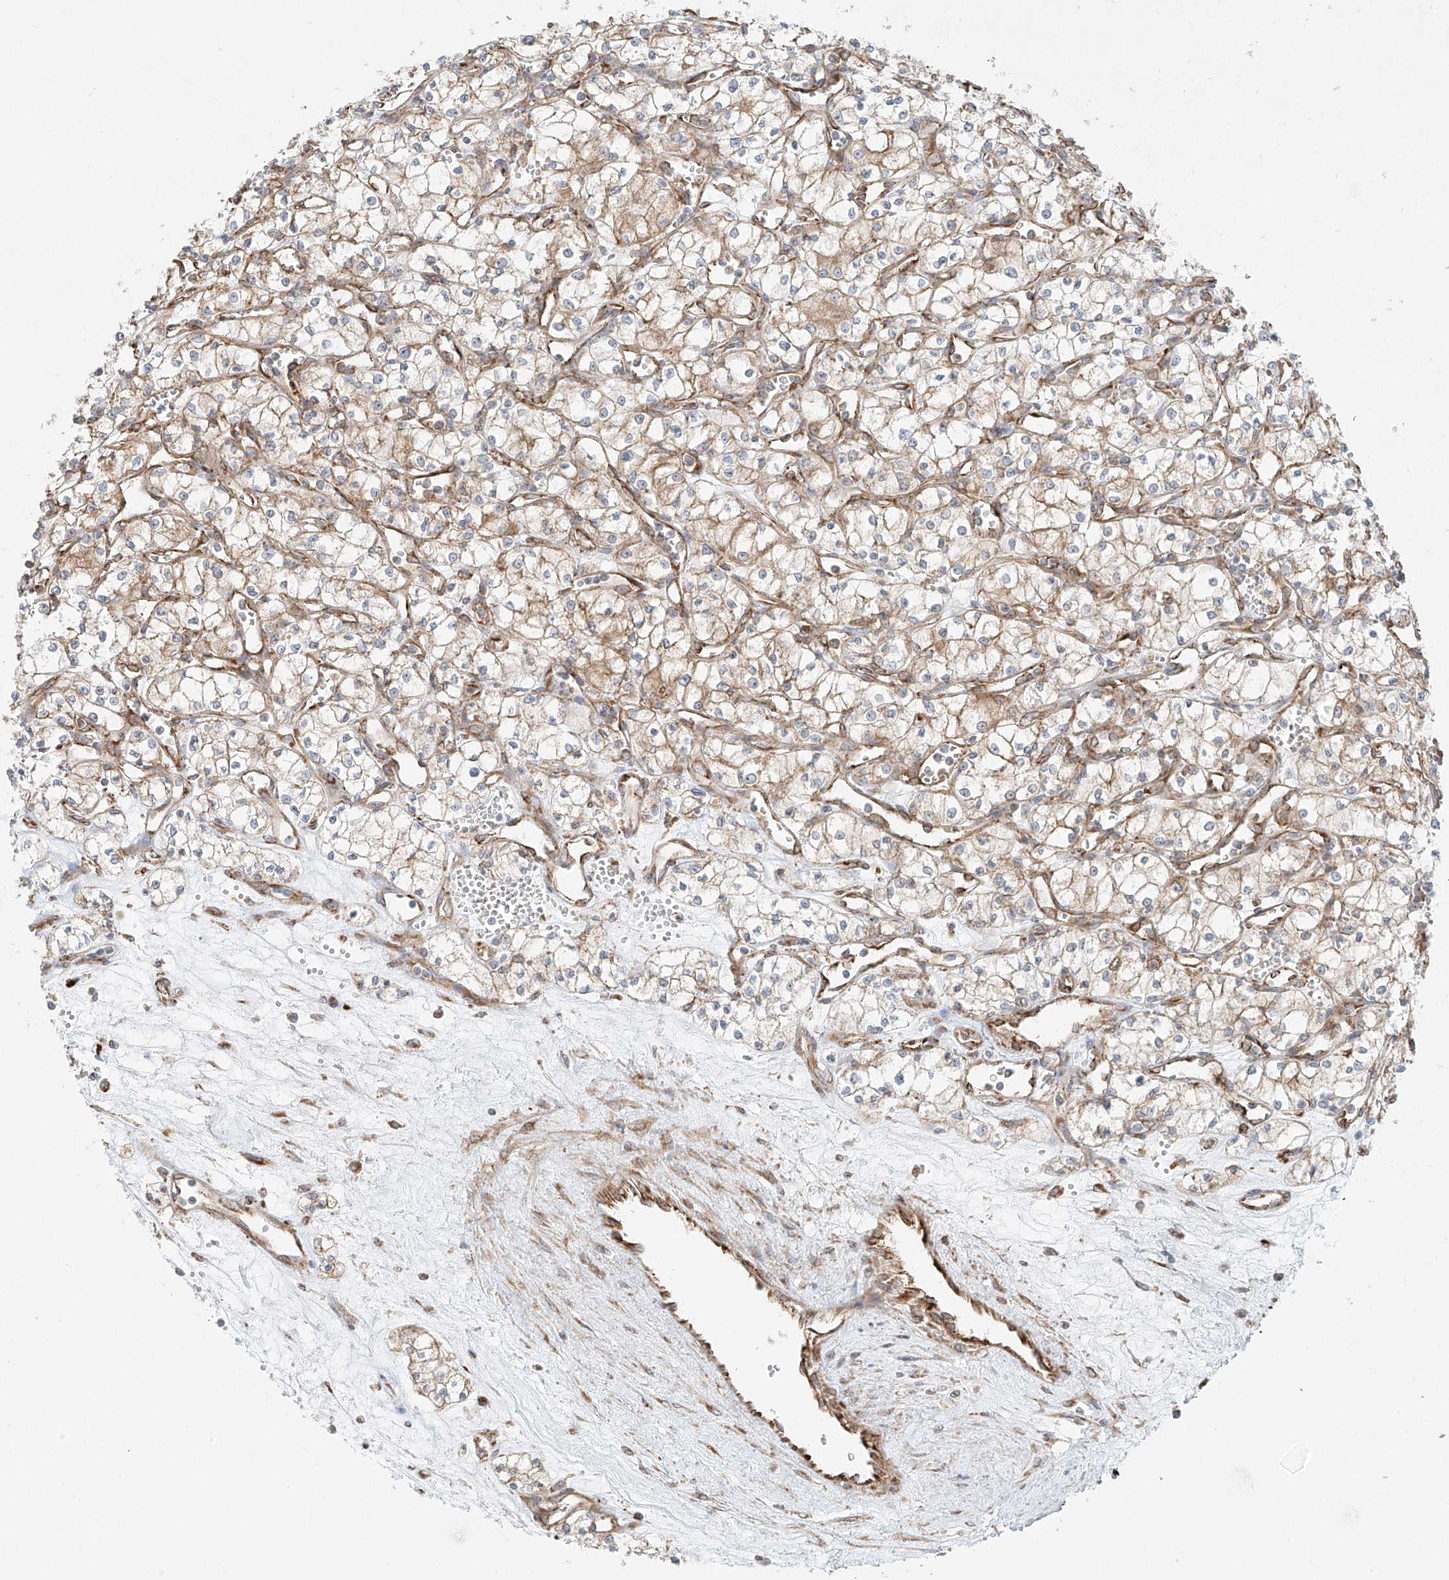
{"staining": {"intensity": "weak", "quantity": "25%-75%", "location": "cytoplasmic/membranous"}, "tissue": "renal cancer", "cell_type": "Tumor cells", "image_type": "cancer", "snomed": [{"axis": "morphology", "description": "Adenocarcinoma, NOS"}, {"axis": "topography", "description": "Kidney"}], "caption": "This is an image of IHC staining of adenocarcinoma (renal), which shows weak expression in the cytoplasmic/membranous of tumor cells.", "gene": "EIPR1", "patient": {"sex": "male", "age": 59}}